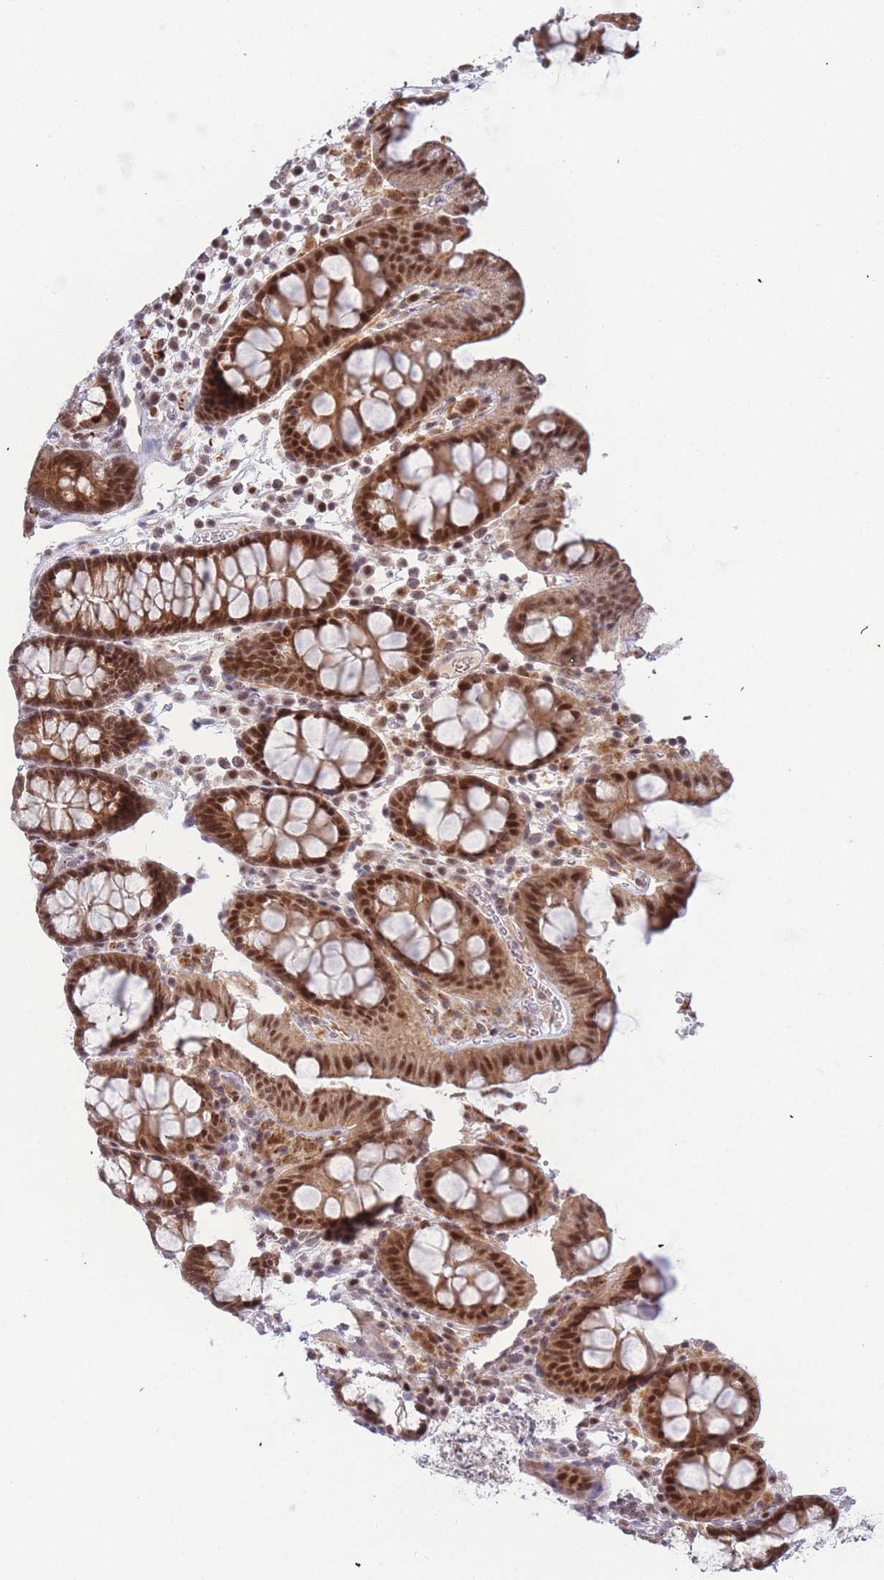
{"staining": {"intensity": "moderate", "quantity": ">75%", "location": "cytoplasmic/membranous"}, "tissue": "colon", "cell_type": "Endothelial cells", "image_type": "normal", "snomed": [{"axis": "morphology", "description": "Normal tissue, NOS"}, {"axis": "topography", "description": "Colon"}], "caption": "Brown immunohistochemical staining in normal colon shows moderate cytoplasmic/membranous expression in approximately >75% of endothelial cells. (DAB IHC, brown staining for protein, blue staining for nuclei).", "gene": "DEAF1", "patient": {"sex": "male", "age": 75}}